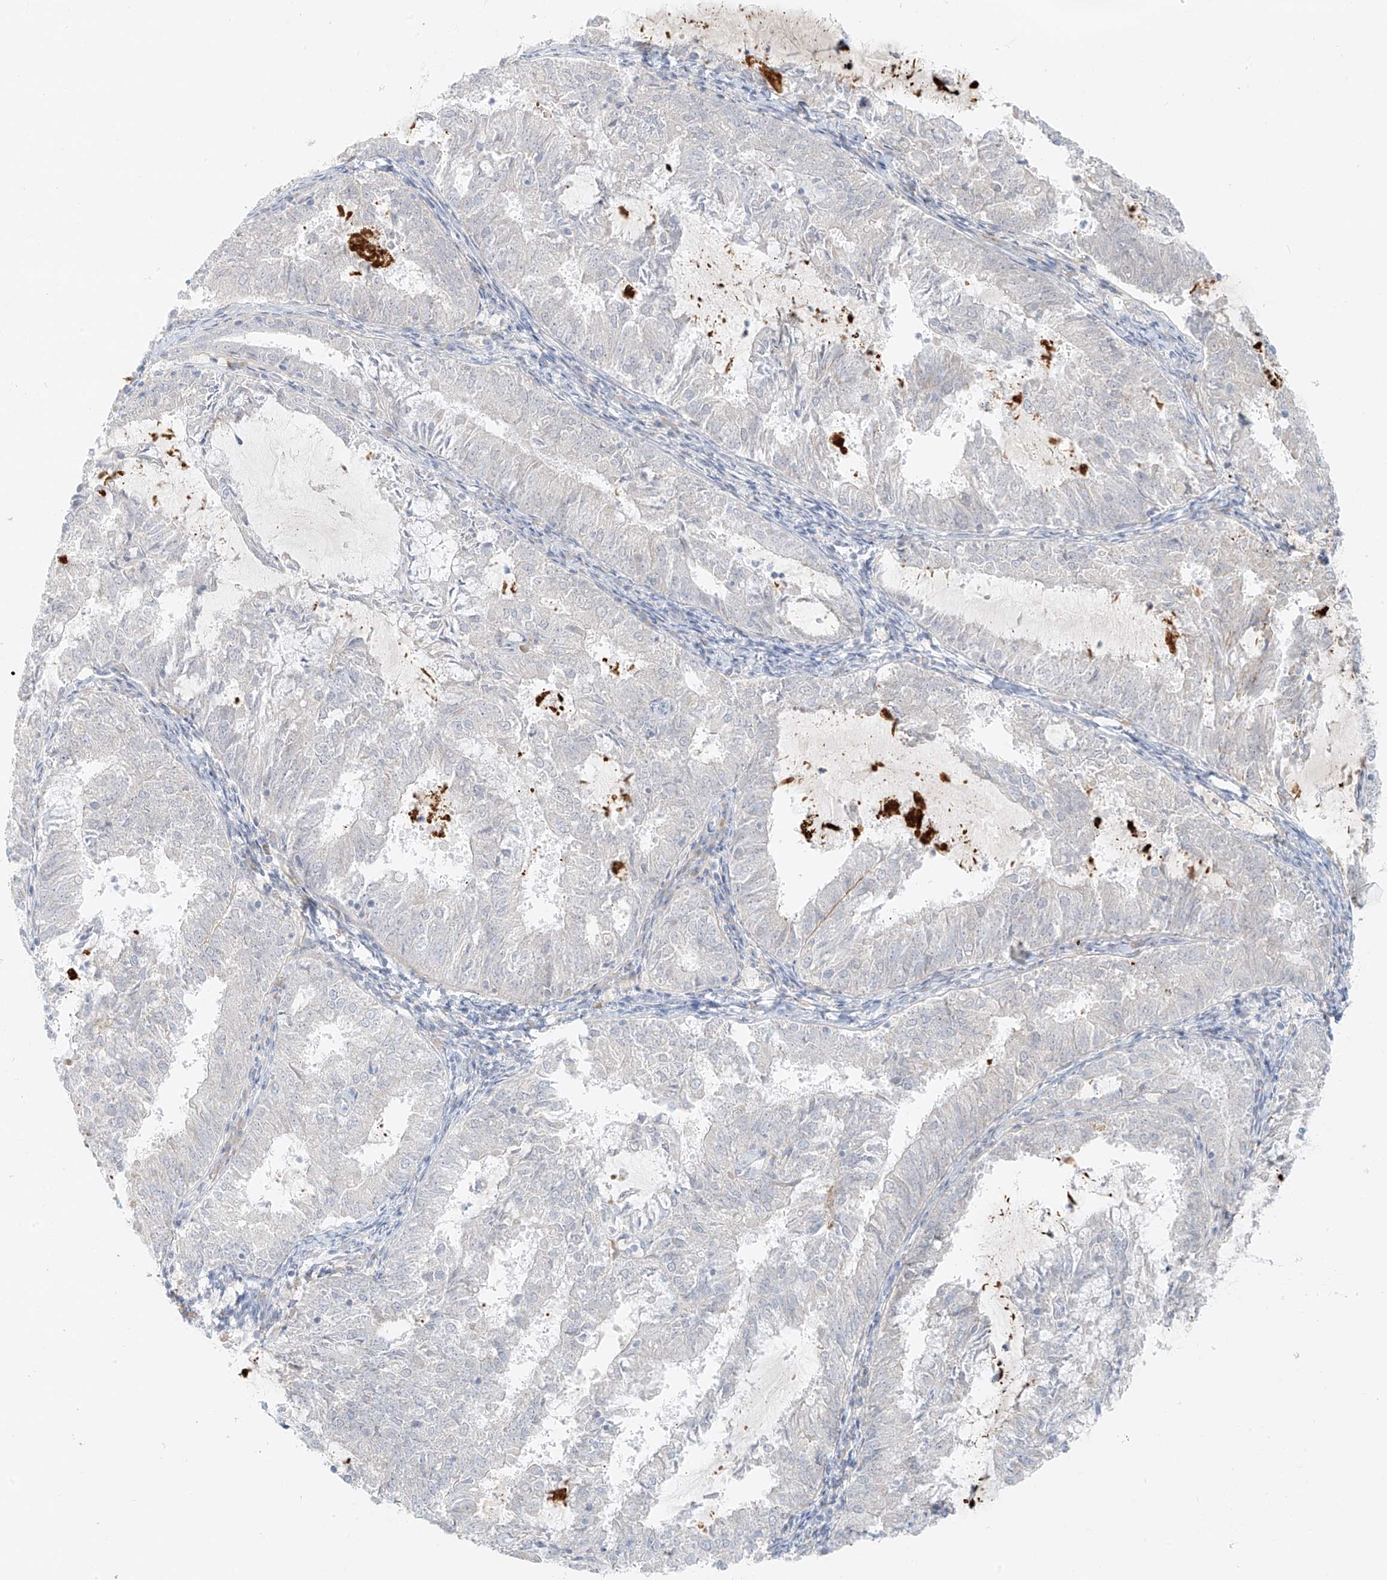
{"staining": {"intensity": "negative", "quantity": "none", "location": "none"}, "tissue": "endometrial cancer", "cell_type": "Tumor cells", "image_type": "cancer", "snomed": [{"axis": "morphology", "description": "Adenocarcinoma, NOS"}, {"axis": "topography", "description": "Endometrium"}], "caption": "Histopathology image shows no significant protein staining in tumor cells of endometrial adenocarcinoma.", "gene": "UST", "patient": {"sex": "female", "age": 57}}